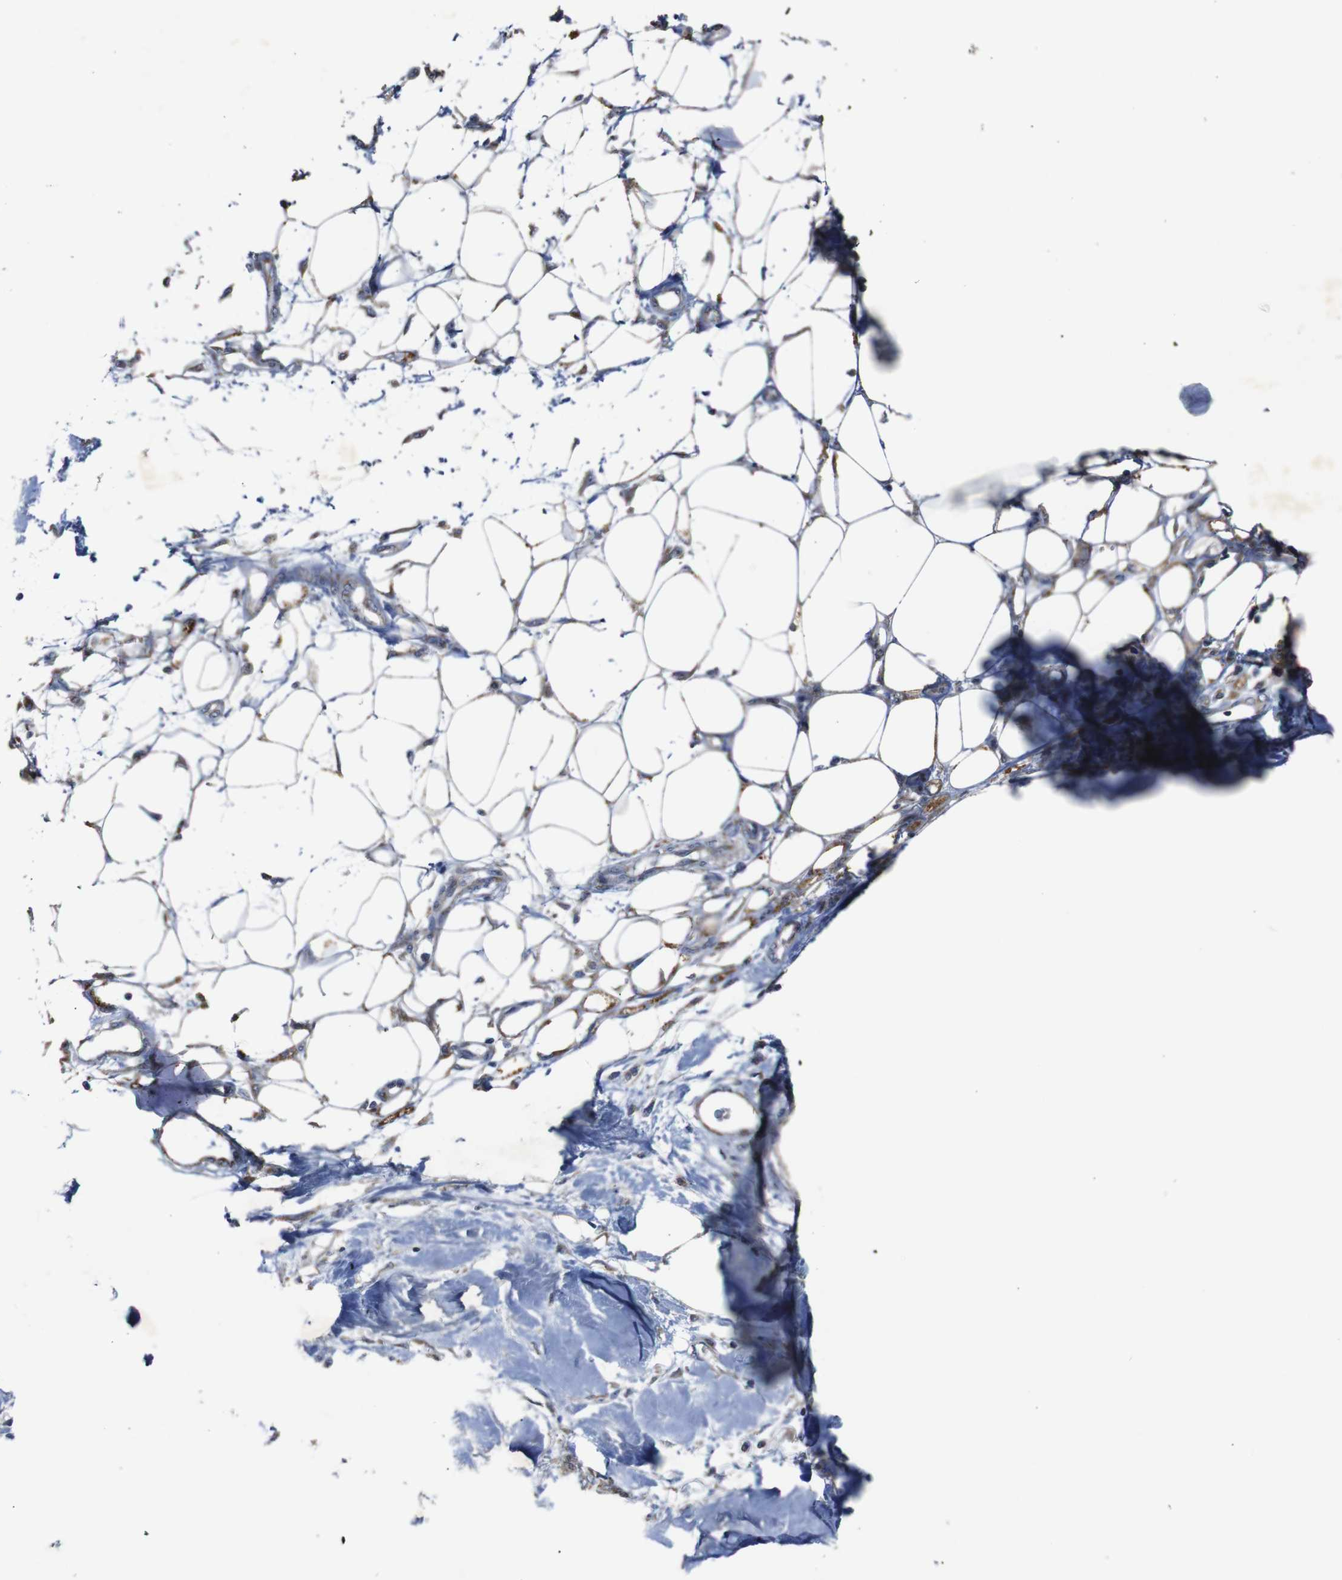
{"staining": {"intensity": "weak", "quantity": ">75%", "location": "cytoplasmic/membranous"}, "tissue": "adipose tissue", "cell_type": "Adipocytes", "image_type": "normal", "snomed": [{"axis": "morphology", "description": "Normal tissue, NOS"}, {"axis": "morphology", "description": "Squamous cell carcinoma, NOS"}, {"axis": "topography", "description": "Skin"}, {"axis": "topography", "description": "Peripheral nerve tissue"}], "caption": "Immunohistochemistry staining of unremarkable adipose tissue, which reveals low levels of weak cytoplasmic/membranous staining in approximately >75% of adipocytes indicating weak cytoplasmic/membranous protein expression. The staining was performed using DAB (brown) for protein detection and nuclei were counterstained in hematoxylin (blue).", "gene": "CHST10", "patient": {"sex": "male", "age": 83}}